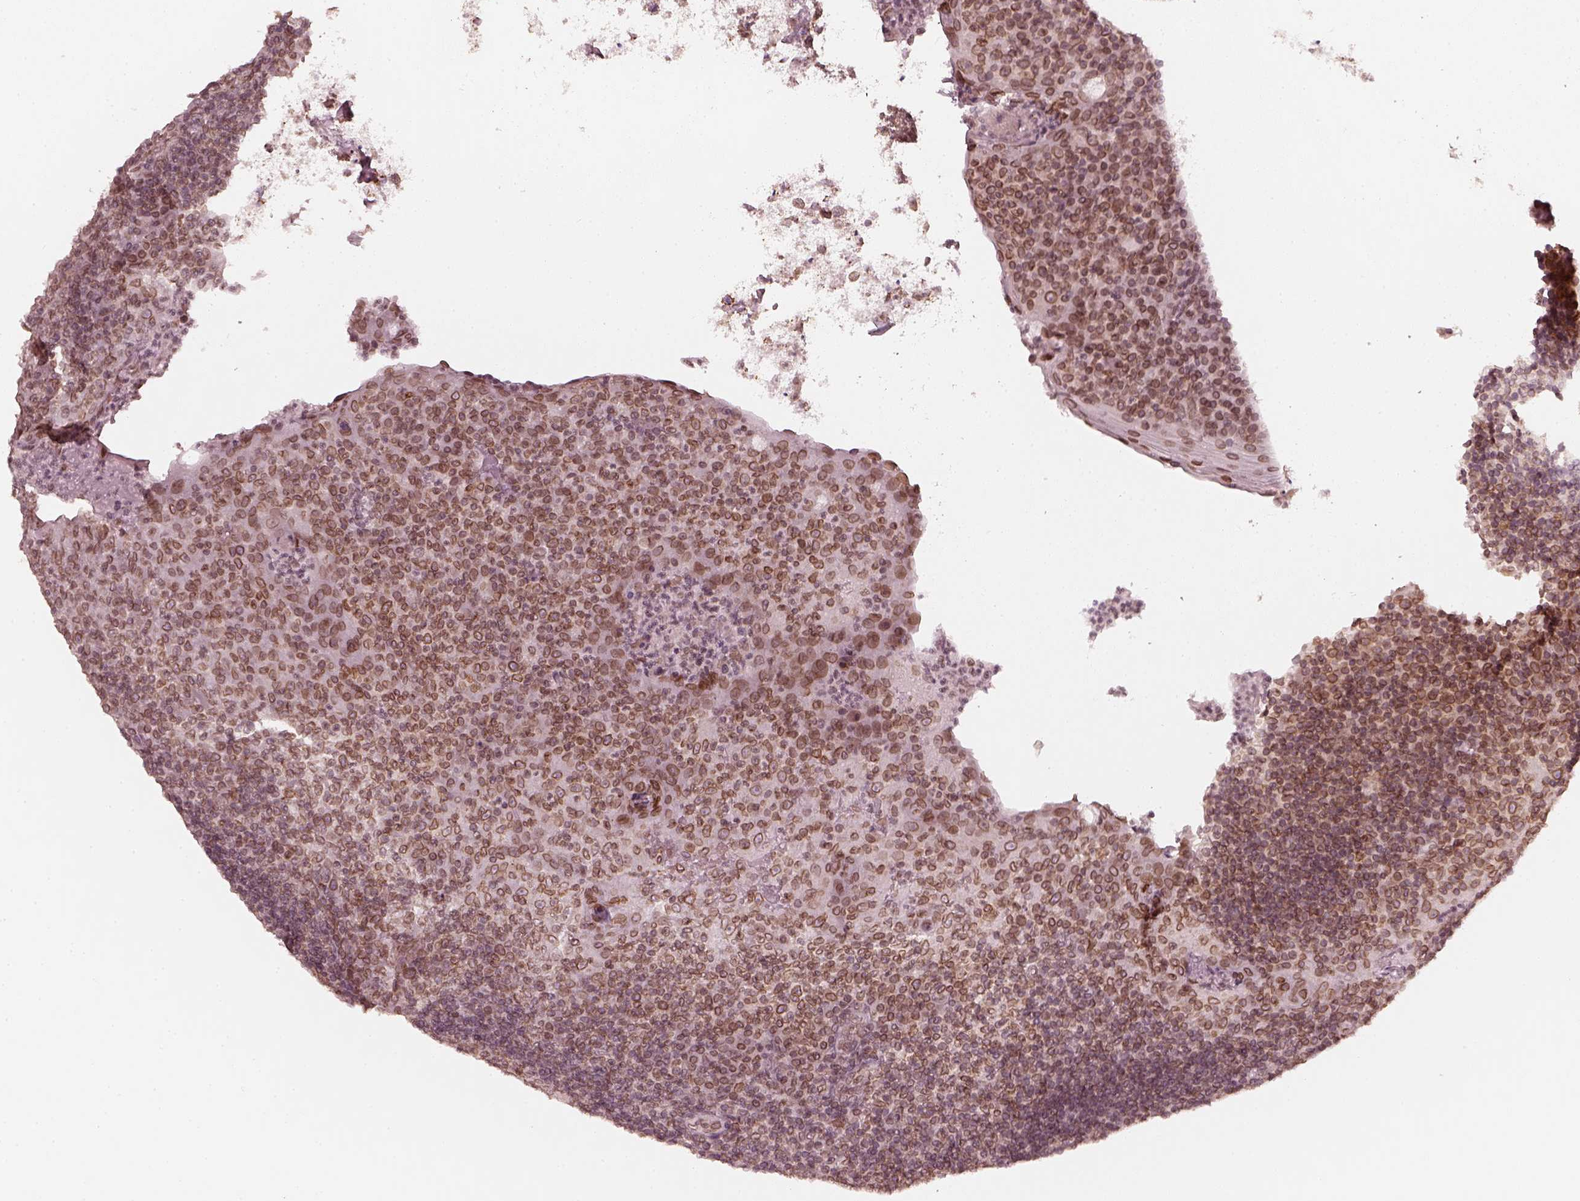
{"staining": {"intensity": "moderate", "quantity": "<25%", "location": "cytoplasmic/membranous,nuclear"}, "tissue": "tonsil", "cell_type": "Germinal center cells", "image_type": "normal", "snomed": [{"axis": "morphology", "description": "Normal tissue, NOS"}, {"axis": "topography", "description": "Tonsil"}], "caption": "High-magnification brightfield microscopy of unremarkable tonsil stained with DAB (3,3'-diaminobenzidine) (brown) and counterstained with hematoxylin (blue). germinal center cells exhibit moderate cytoplasmic/membranous,nuclear positivity is identified in approximately<25% of cells.", "gene": "DCAF12", "patient": {"sex": "female", "age": 12}}